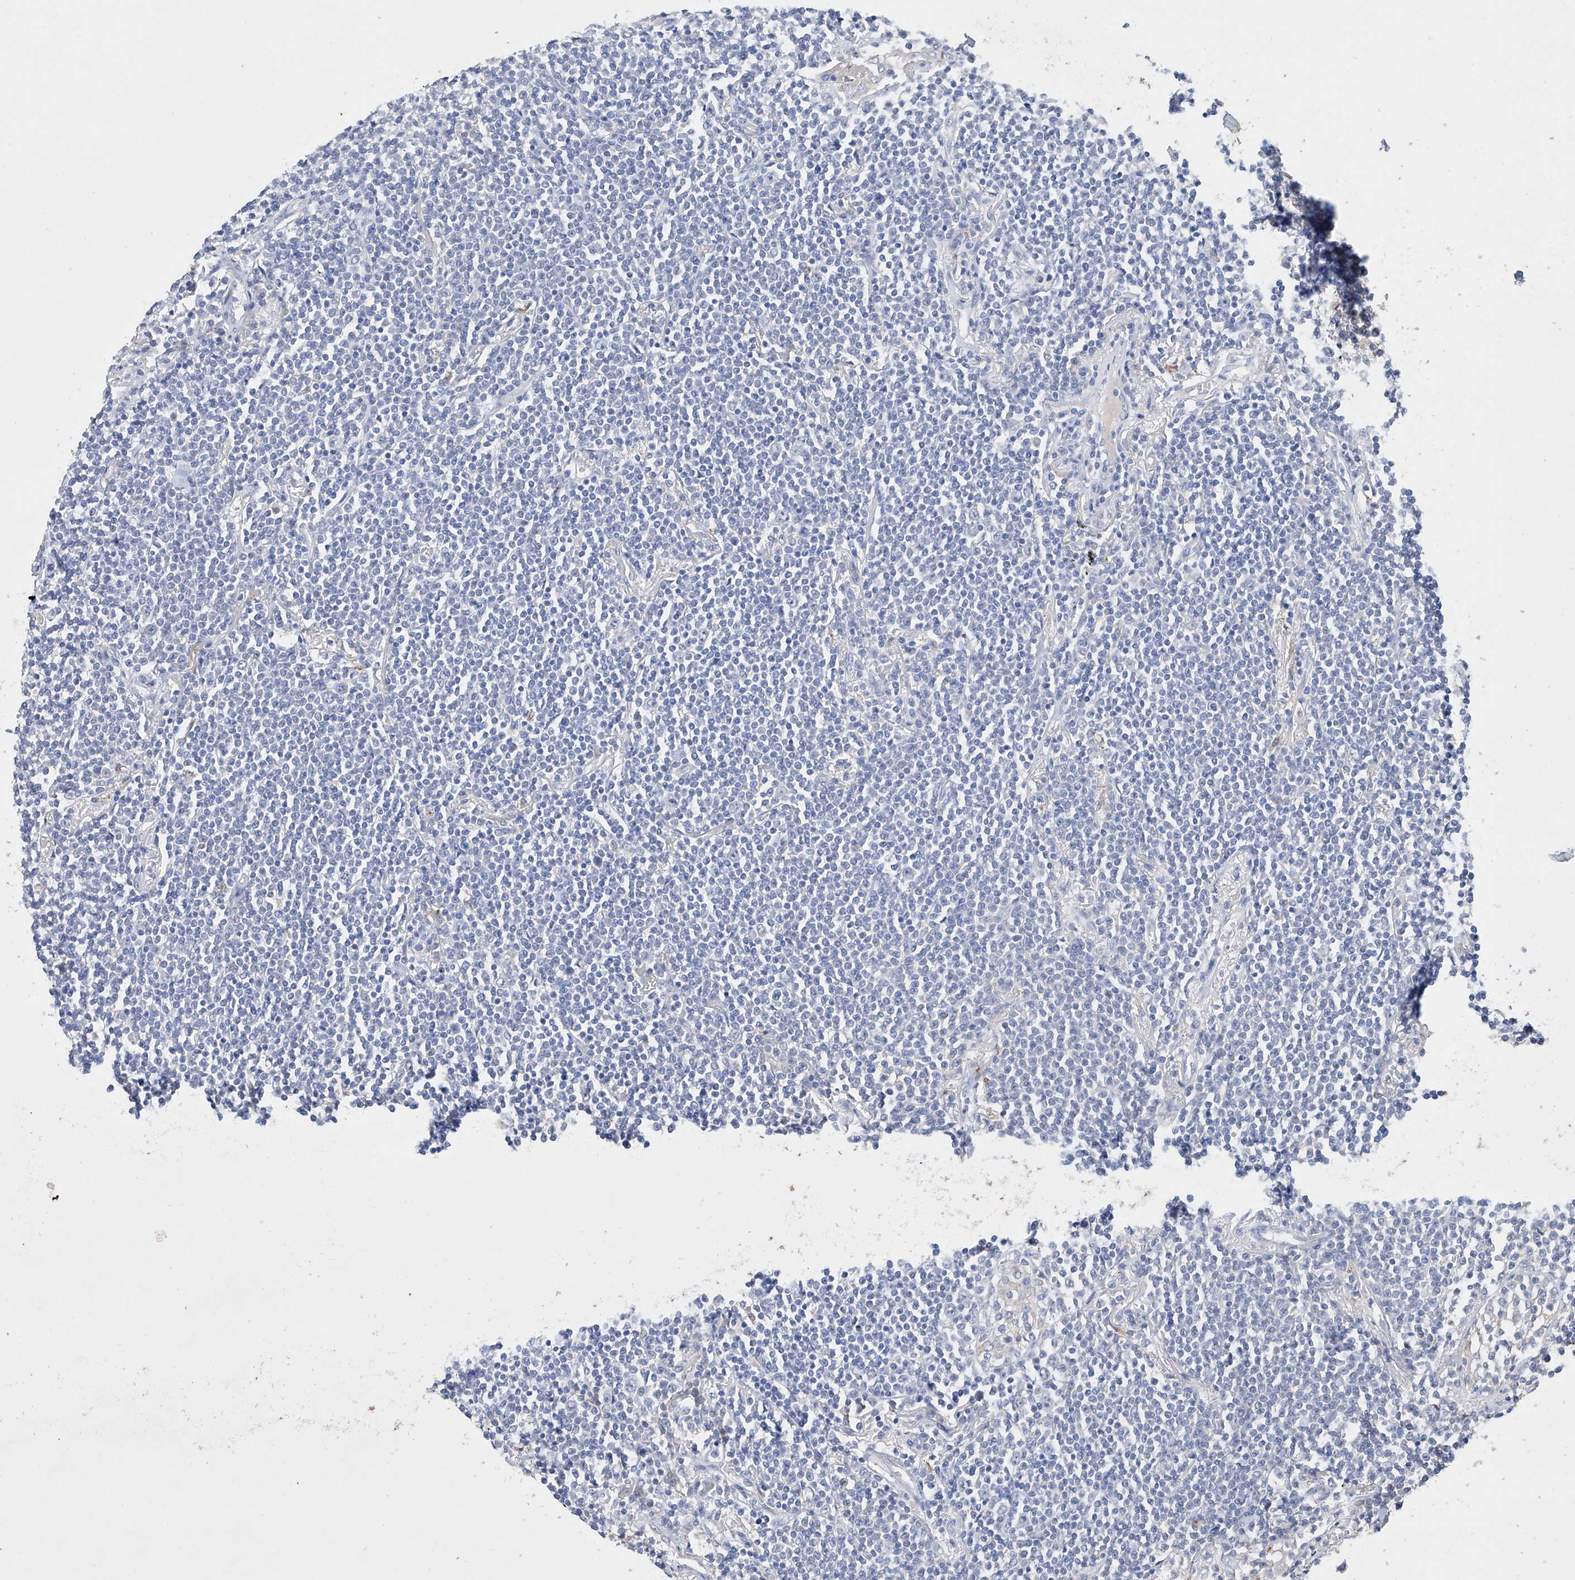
{"staining": {"intensity": "negative", "quantity": "none", "location": "none"}, "tissue": "lymphoma", "cell_type": "Tumor cells", "image_type": "cancer", "snomed": [{"axis": "morphology", "description": "Malignant lymphoma, non-Hodgkin's type, Low grade"}, {"axis": "topography", "description": "Lung"}], "caption": "Low-grade malignant lymphoma, non-Hodgkin's type was stained to show a protein in brown. There is no significant positivity in tumor cells.", "gene": "AFG1L", "patient": {"sex": "female", "age": 71}}